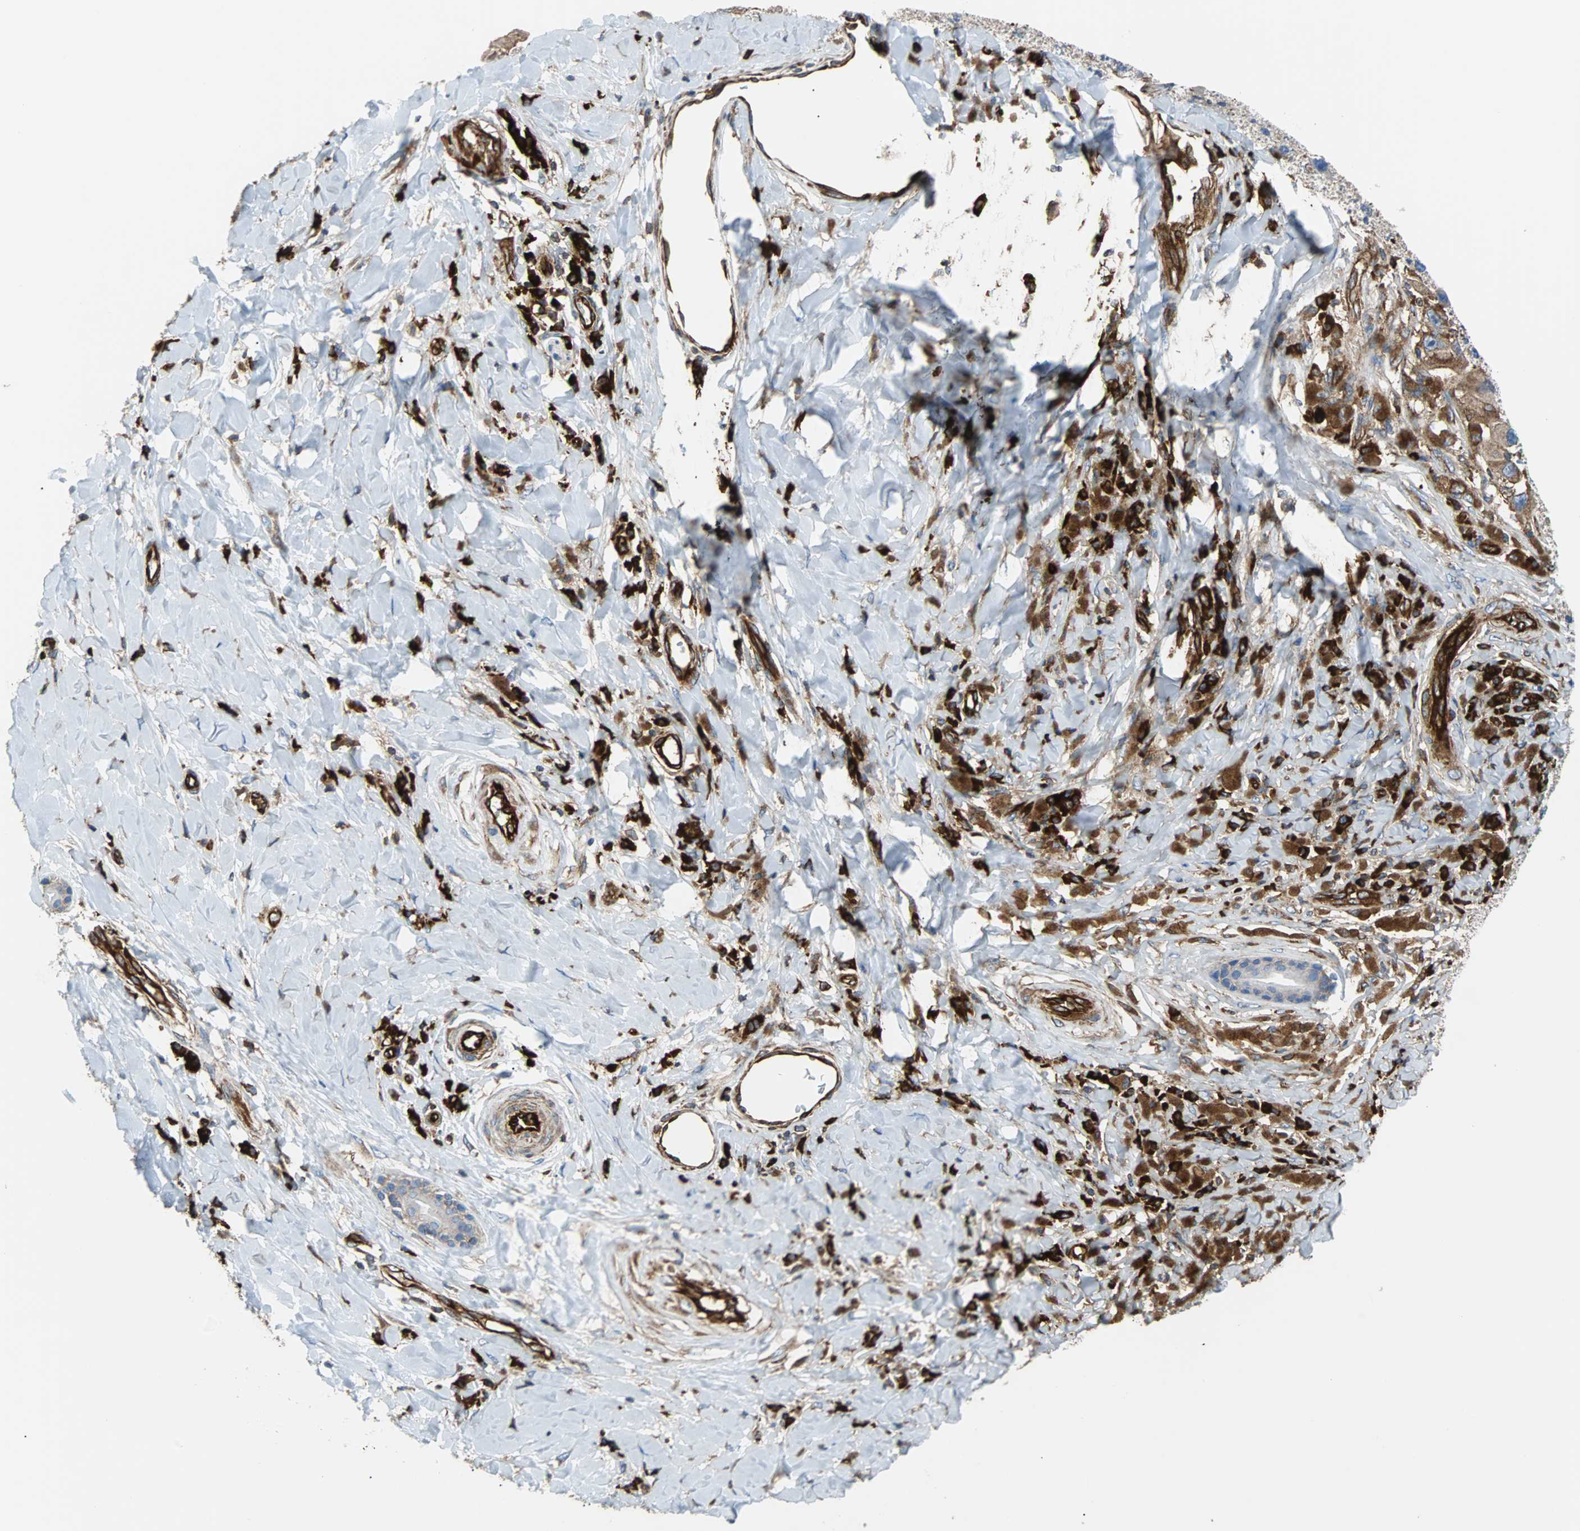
{"staining": {"intensity": "moderate", "quantity": ">75%", "location": "cytoplasmic/membranous"}, "tissue": "melanoma", "cell_type": "Tumor cells", "image_type": "cancer", "snomed": [{"axis": "morphology", "description": "Malignant melanoma, NOS"}, {"axis": "topography", "description": "Skin"}], "caption": "Human malignant melanoma stained for a protein (brown) exhibits moderate cytoplasmic/membranous positive staining in approximately >75% of tumor cells.", "gene": "PLCG2", "patient": {"sex": "female", "age": 73}}